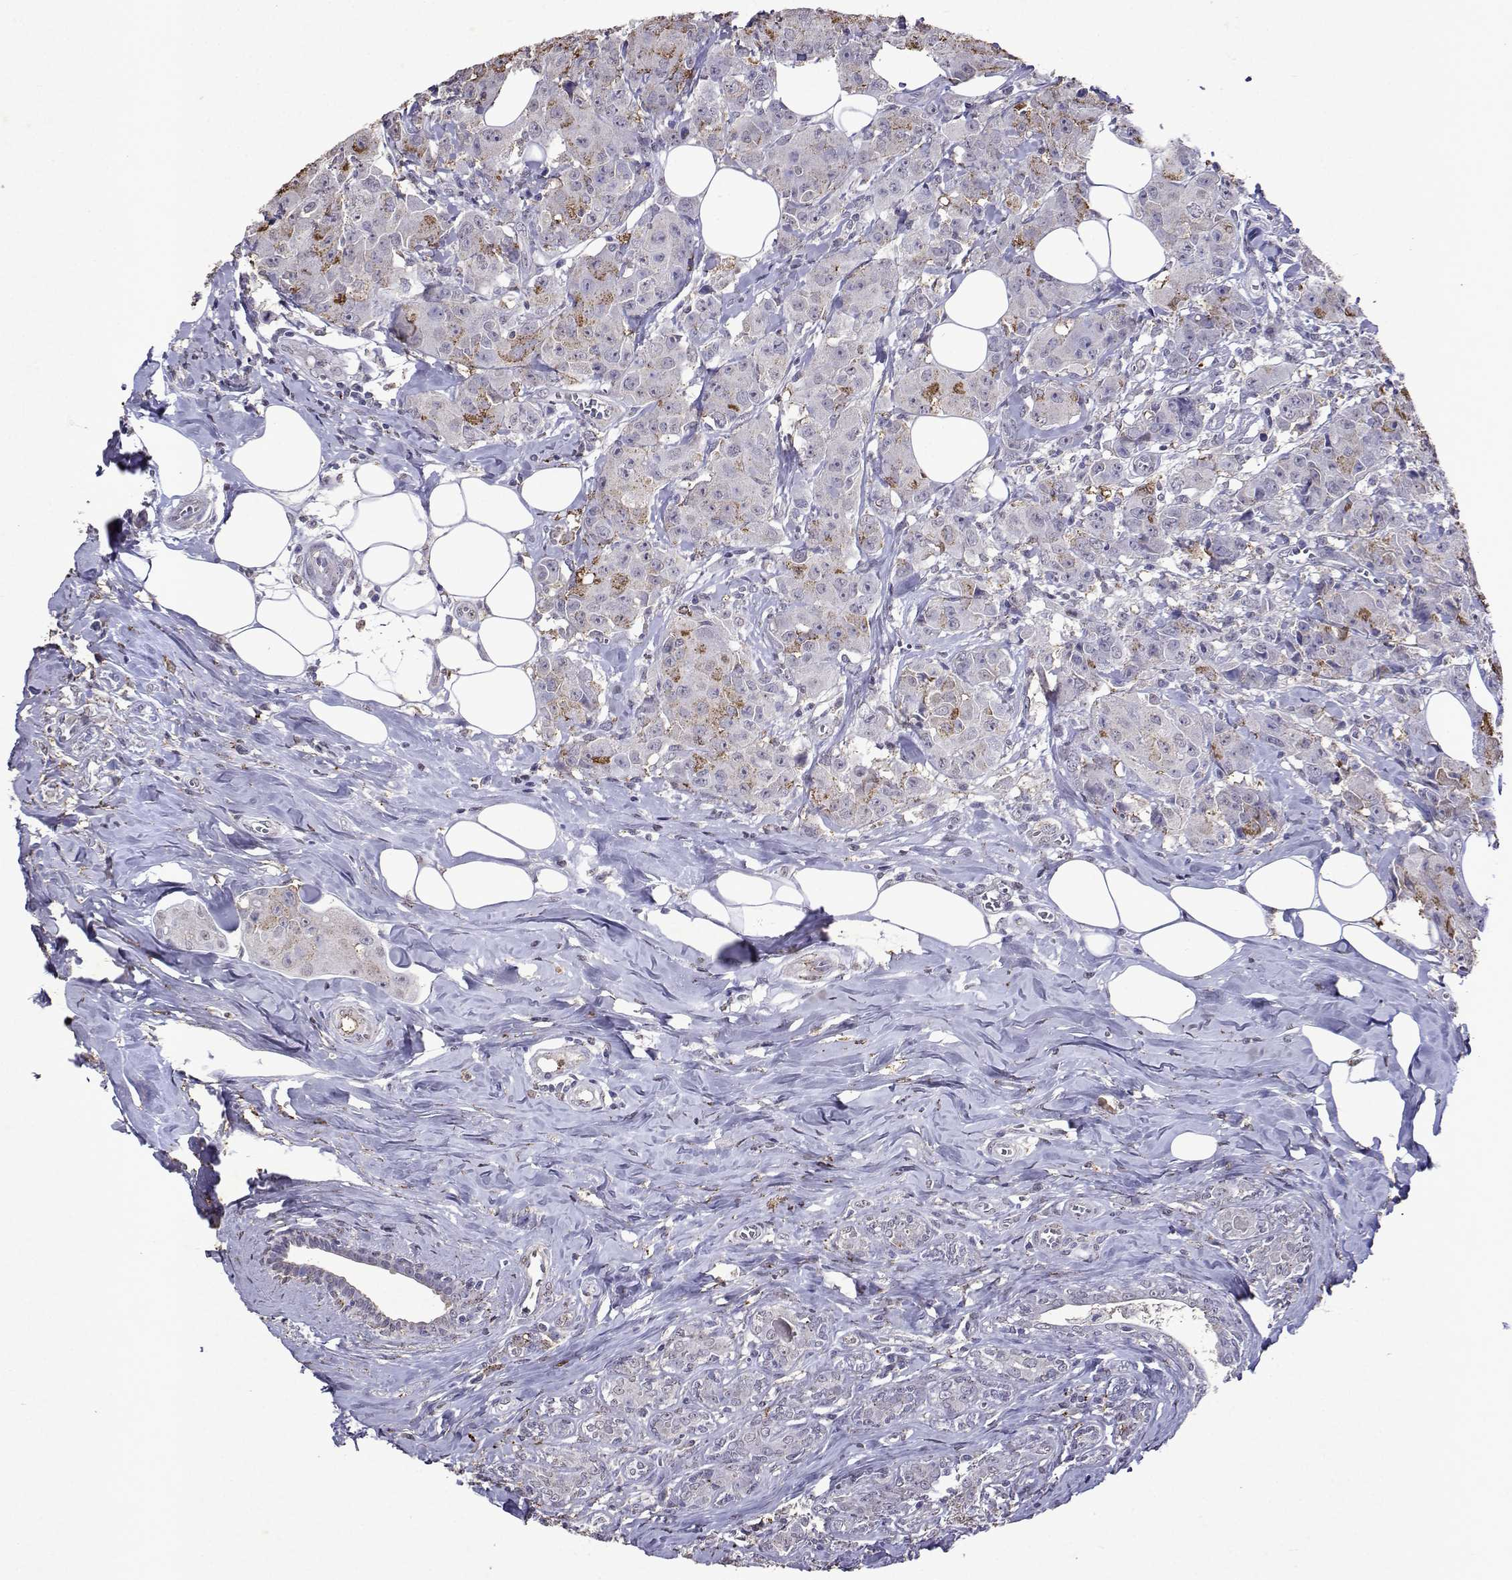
{"staining": {"intensity": "moderate", "quantity": "<25%", "location": "cytoplasmic/membranous"}, "tissue": "breast cancer", "cell_type": "Tumor cells", "image_type": "cancer", "snomed": [{"axis": "morphology", "description": "Normal tissue, NOS"}, {"axis": "morphology", "description": "Duct carcinoma"}, {"axis": "topography", "description": "Breast"}], "caption": "Breast cancer (invasive ductal carcinoma) was stained to show a protein in brown. There is low levels of moderate cytoplasmic/membranous staining in about <25% of tumor cells.", "gene": "DUSP28", "patient": {"sex": "female", "age": 43}}